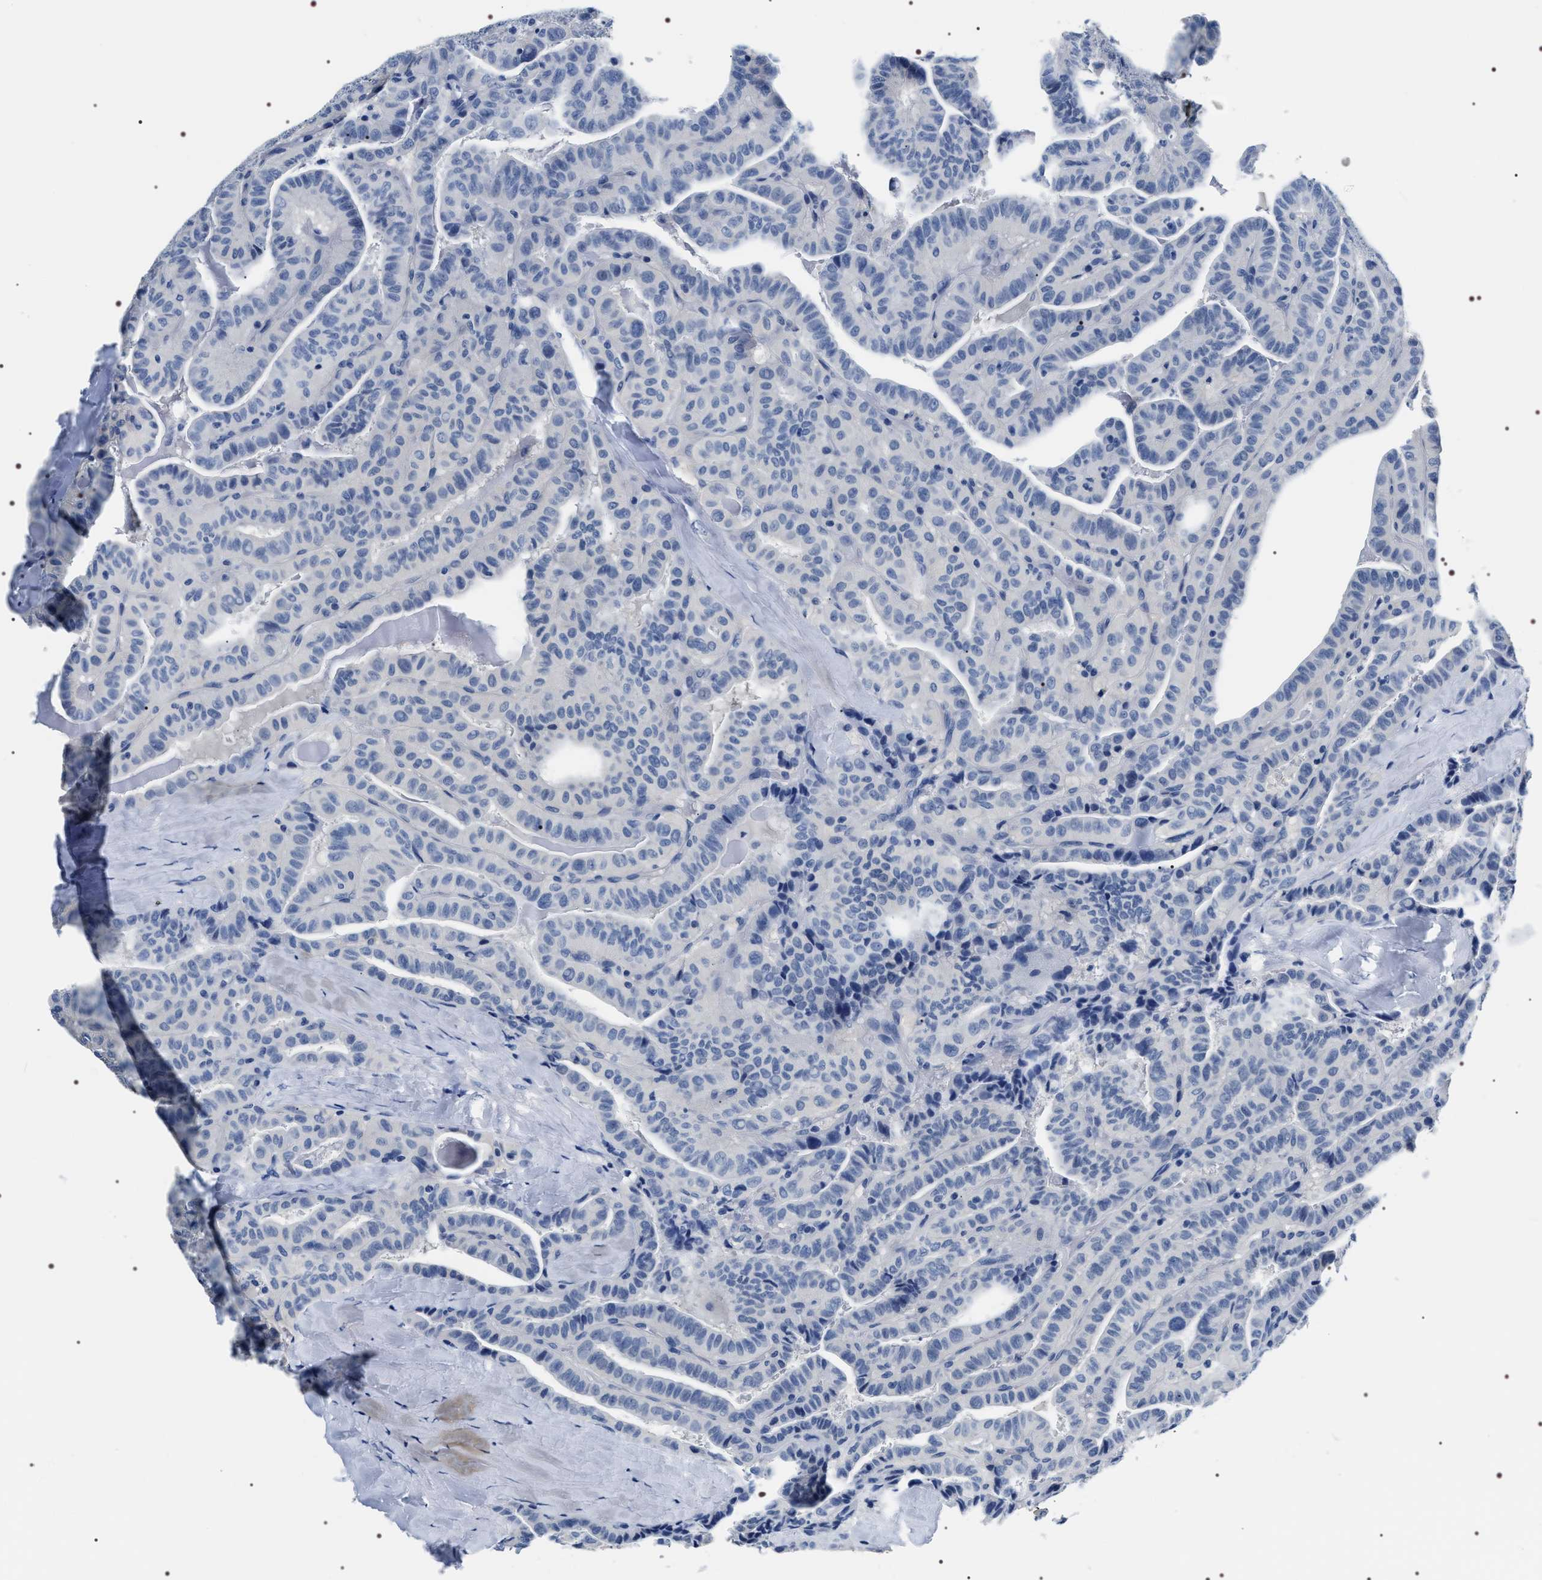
{"staining": {"intensity": "negative", "quantity": "none", "location": "none"}, "tissue": "thyroid cancer", "cell_type": "Tumor cells", "image_type": "cancer", "snomed": [{"axis": "morphology", "description": "Papillary adenocarcinoma, NOS"}, {"axis": "topography", "description": "Thyroid gland"}], "caption": "Micrograph shows no significant protein positivity in tumor cells of thyroid cancer (papillary adenocarcinoma).", "gene": "ADH4", "patient": {"sex": "male", "age": 77}}